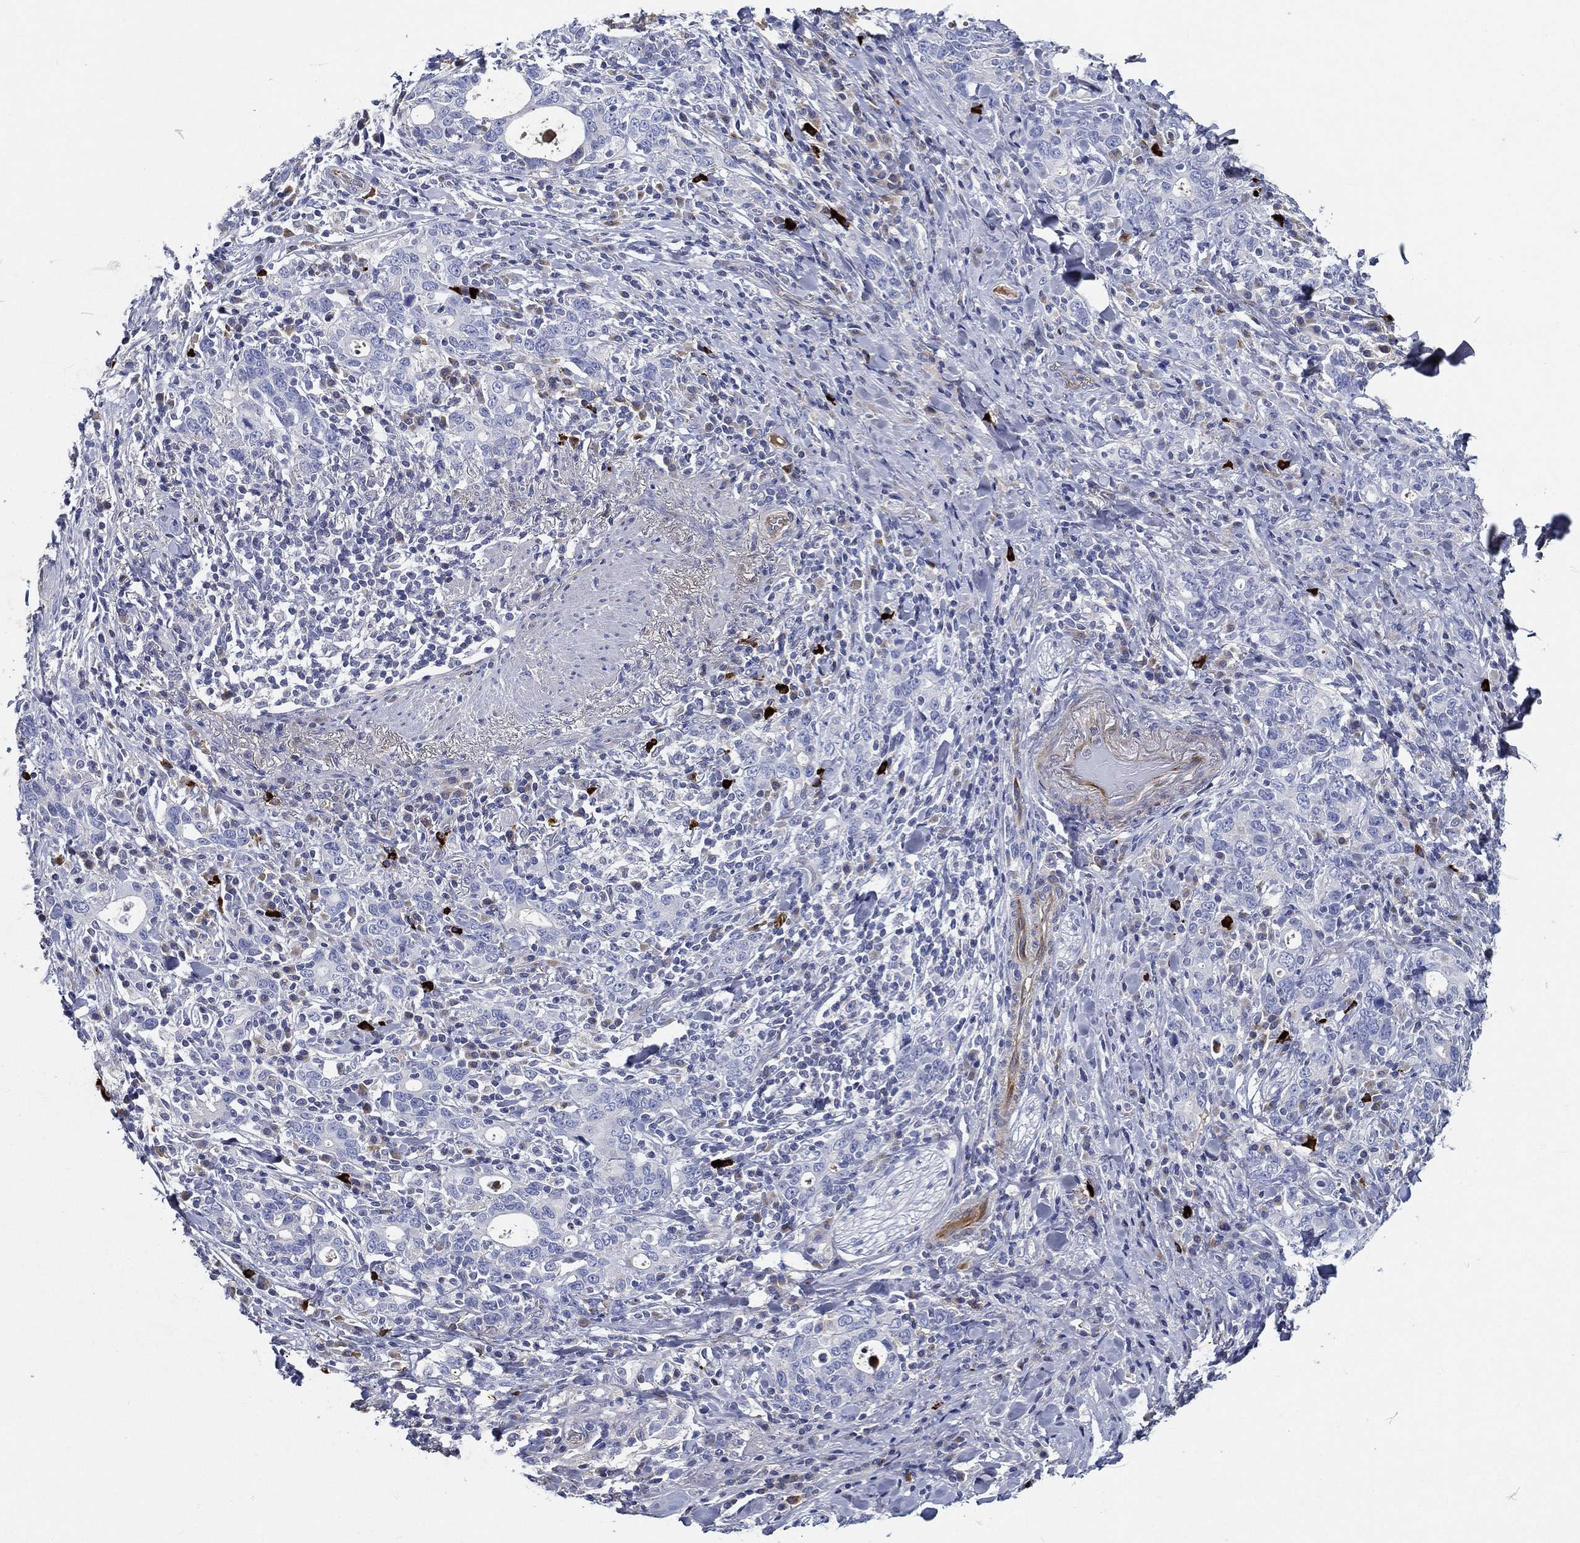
{"staining": {"intensity": "negative", "quantity": "none", "location": "none"}, "tissue": "stomach cancer", "cell_type": "Tumor cells", "image_type": "cancer", "snomed": [{"axis": "morphology", "description": "Adenocarcinoma, NOS"}, {"axis": "topography", "description": "Stomach"}], "caption": "Immunohistochemistry (IHC) of human stomach adenocarcinoma demonstrates no positivity in tumor cells.", "gene": "TMPRSS11D", "patient": {"sex": "male", "age": 79}}